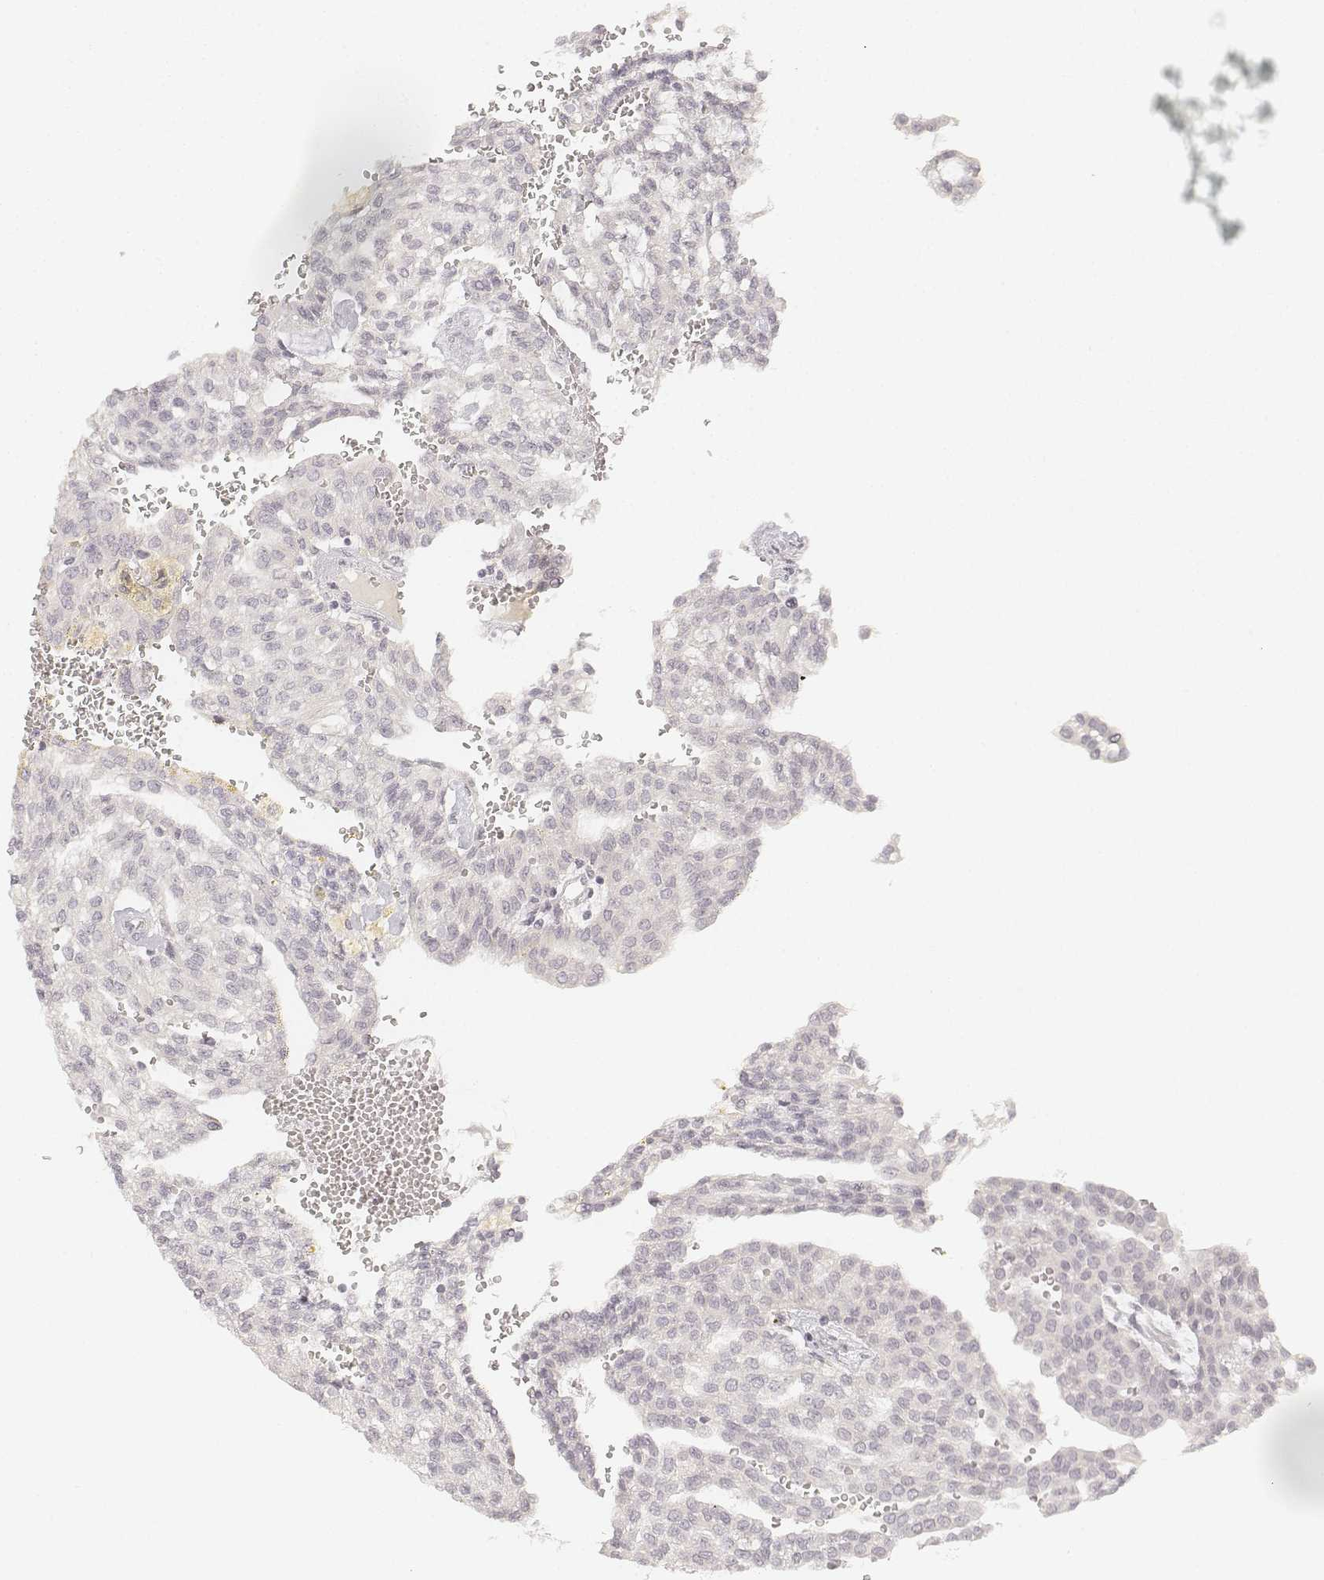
{"staining": {"intensity": "negative", "quantity": "none", "location": "none"}, "tissue": "renal cancer", "cell_type": "Tumor cells", "image_type": "cancer", "snomed": [{"axis": "morphology", "description": "Adenocarcinoma, NOS"}, {"axis": "topography", "description": "Kidney"}], "caption": "Renal adenocarcinoma was stained to show a protein in brown. There is no significant expression in tumor cells.", "gene": "DSG4", "patient": {"sex": "male", "age": 63}}